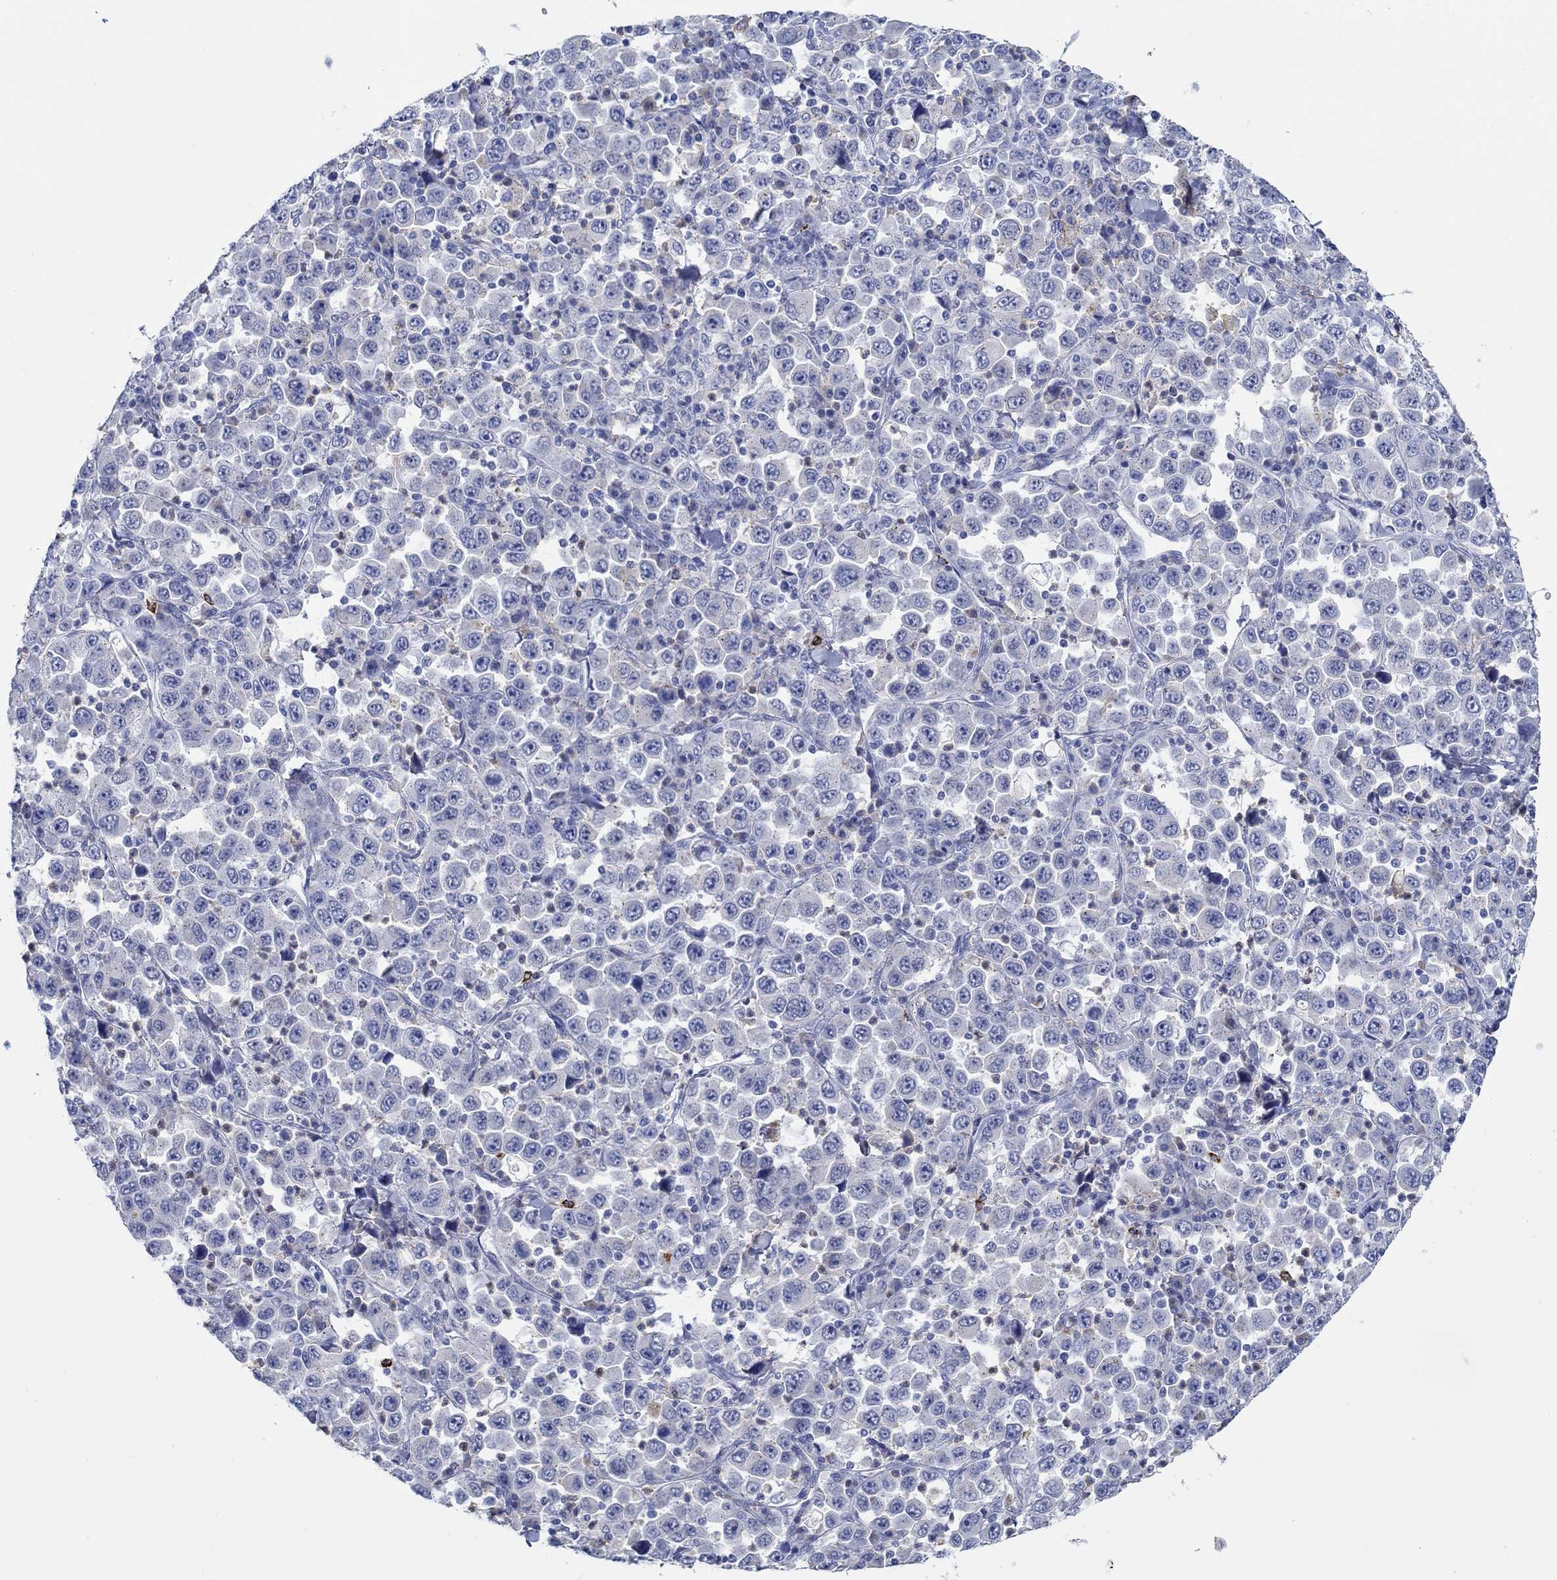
{"staining": {"intensity": "negative", "quantity": "none", "location": "none"}, "tissue": "stomach cancer", "cell_type": "Tumor cells", "image_type": "cancer", "snomed": [{"axis": "morphology", "description": "Normal tissue, NOS"}, {"axis": "morphology", "description": "Adenocarcinoma, NOS"}, {"axis": "topography", "description": "Stomach, upper"}, {"axis": "topography", "description": "Stomach"}], "caption": "Immunohistochemistry histopathology image of stomach cancer (adenocarcinoma) stained for a protein (brown), which exhibits no positivity in tumor cells.", "gene": "CPM", "patient": {"sex": "male", "age": 59}}